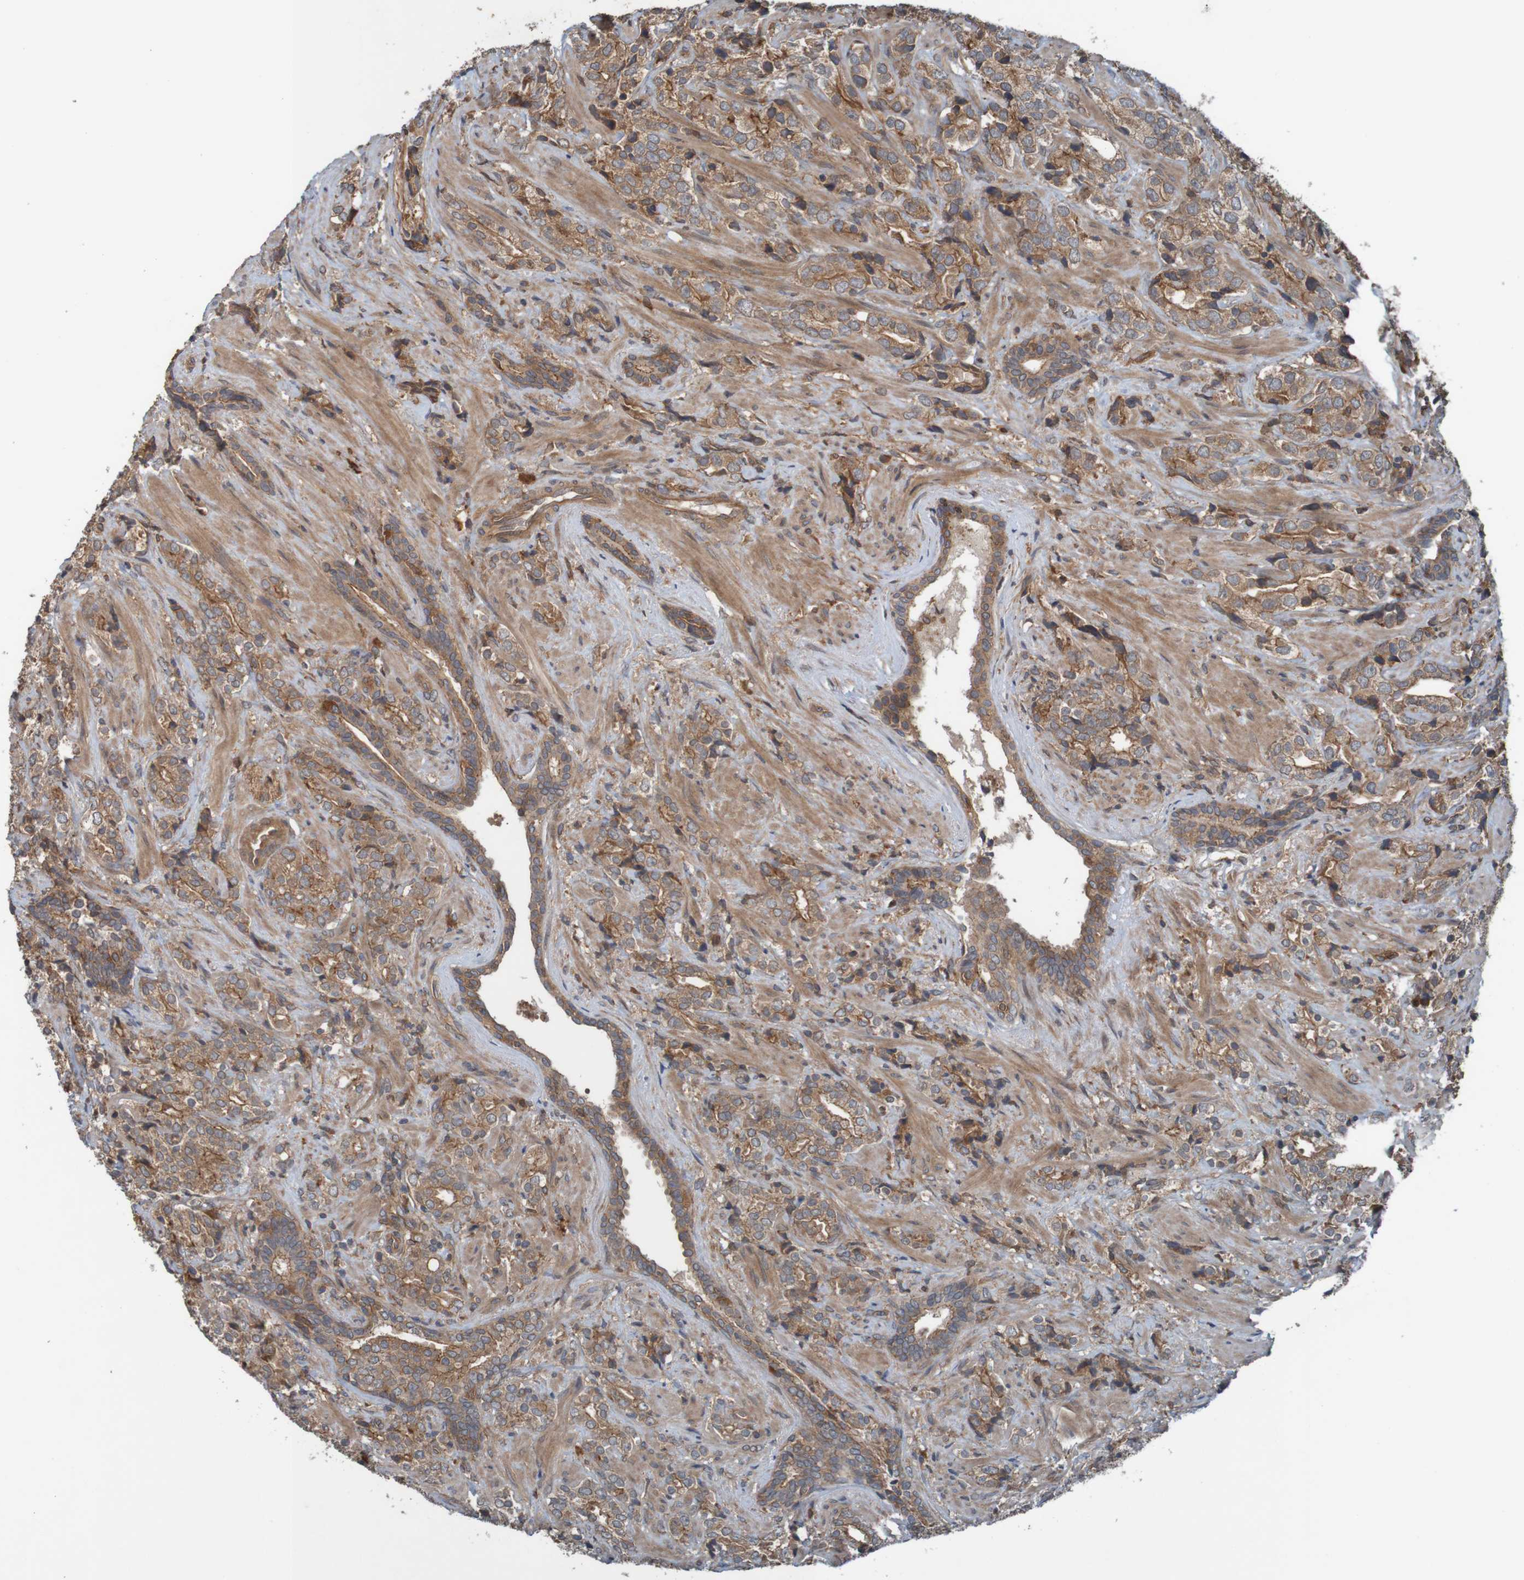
{"staining": {"intensity": "moderate", "quantity": ">75%", "location": "cytoplasmic/membranous"}, "tissue": "prostate cancer", "cell_type": "Tumor cells", "image_type": "cancer", "snomed": [{"axis": "morphology", "description": "Adenocarcinoma, High grade"}, {"axis": "topography", "description": "Prostate"}], "caption": "Immunohistochemical staining of high-grade adenocarcinoma (prostate) exhibits medium levels of moderate cytoplasmic/membranous protein expression in approximately >75% of tumor cells.", "gene": "ARHGEF11", "patient": {"sex": "male", "age": 71}}